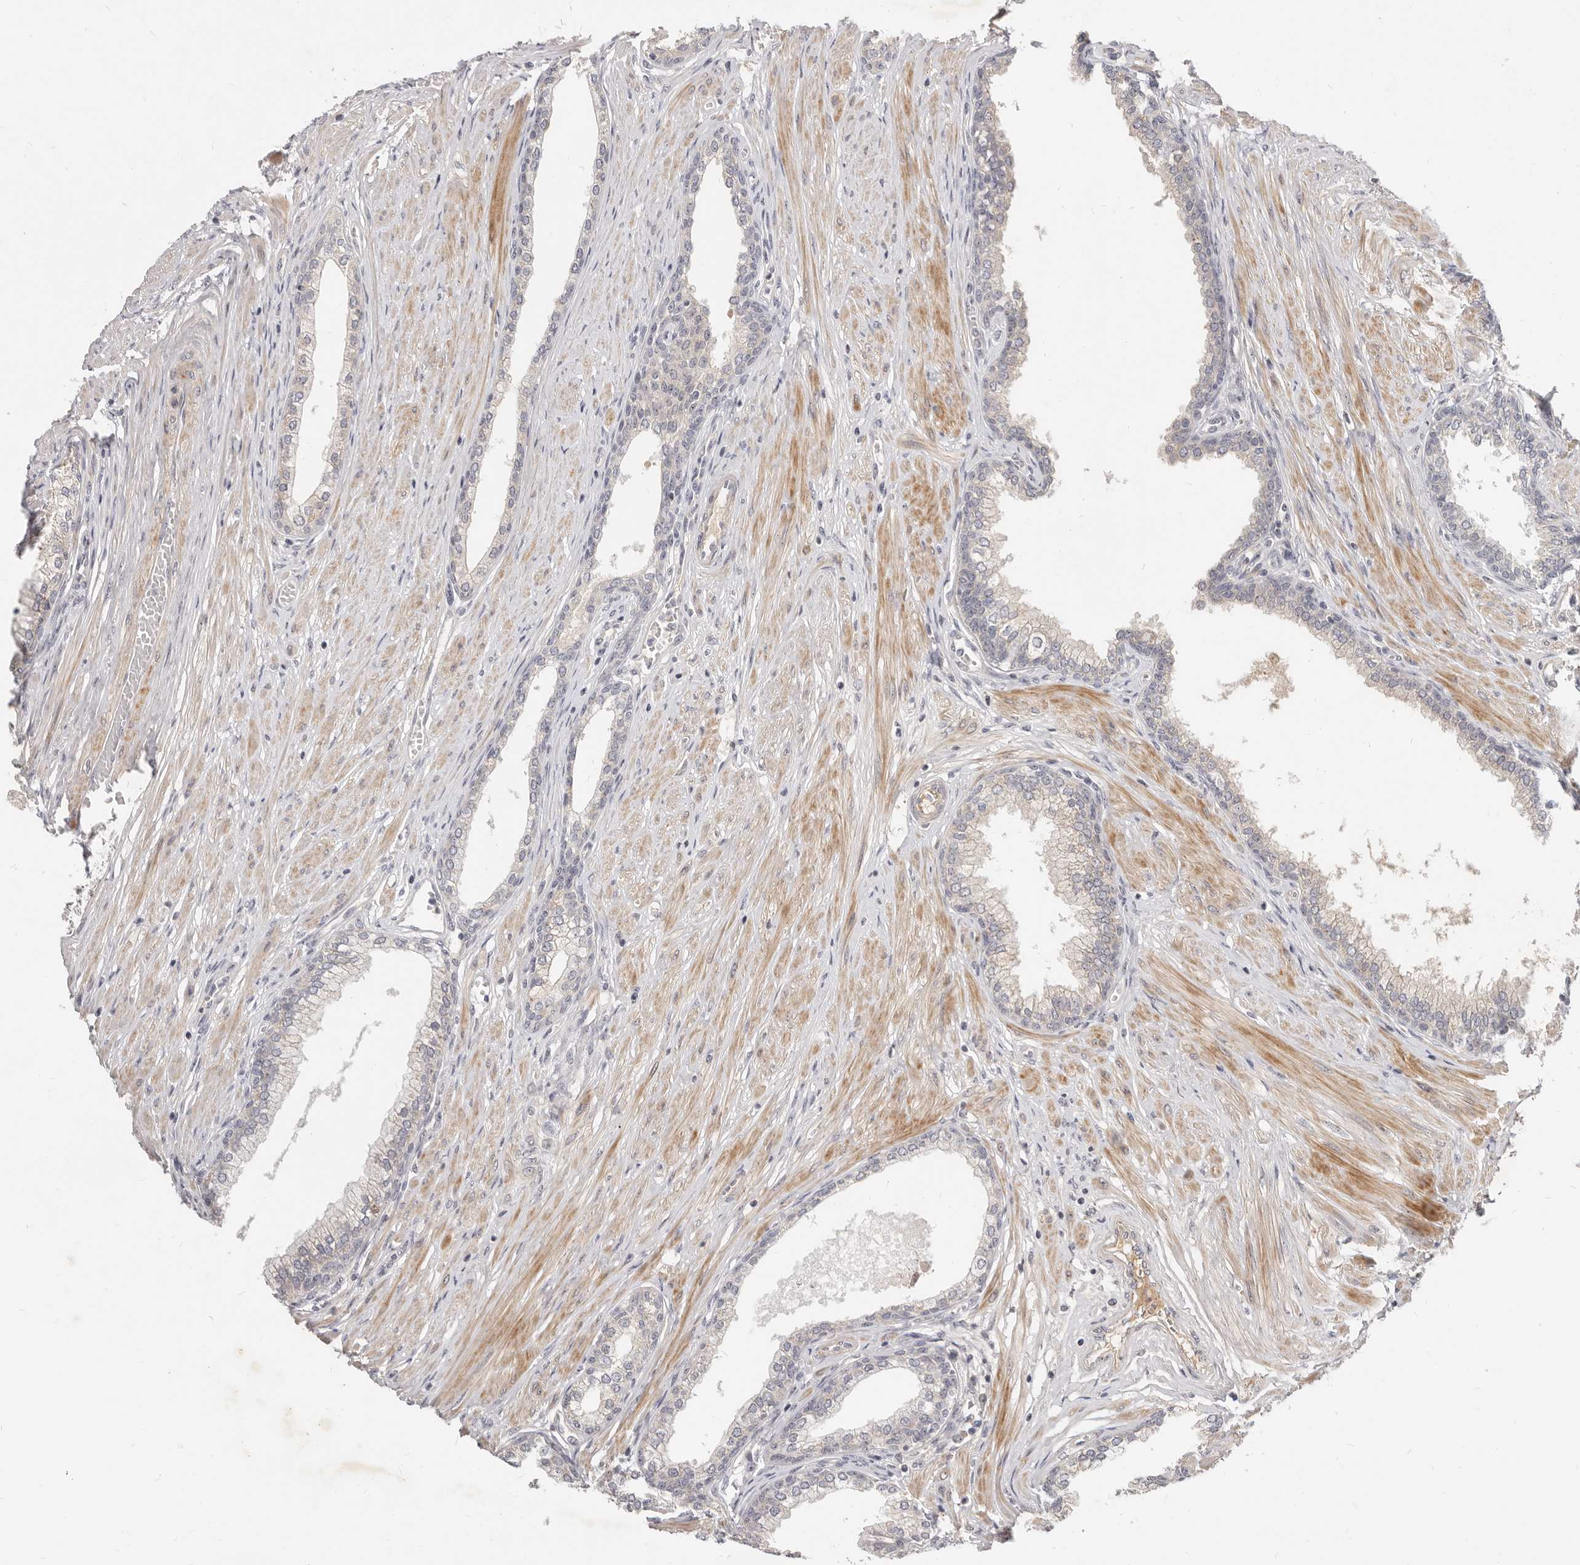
{"staining": {"intensity": "negative", "quantity": "none", "location": "none"}, "tissue": "prostate", "cell_type": "Glandular cells", "image_type": "normal", "snomed": [{"axis": "morphology", "description": "Normal tissue, NOS"}, {"axis": "morphology", "description": "Urothelial carcinoma, Low grade"}, {"axis": "topography", "description": "Urinary bladder"}, {"axis": "topography", "description": "Prostate"}], "caption": "An immunohistochemistry micrograph of benign prostate is shown. There is no staining in glandular cells of prostate.", "gene": "MICALL2", "patient": {"sex": "male", "age": 60}}